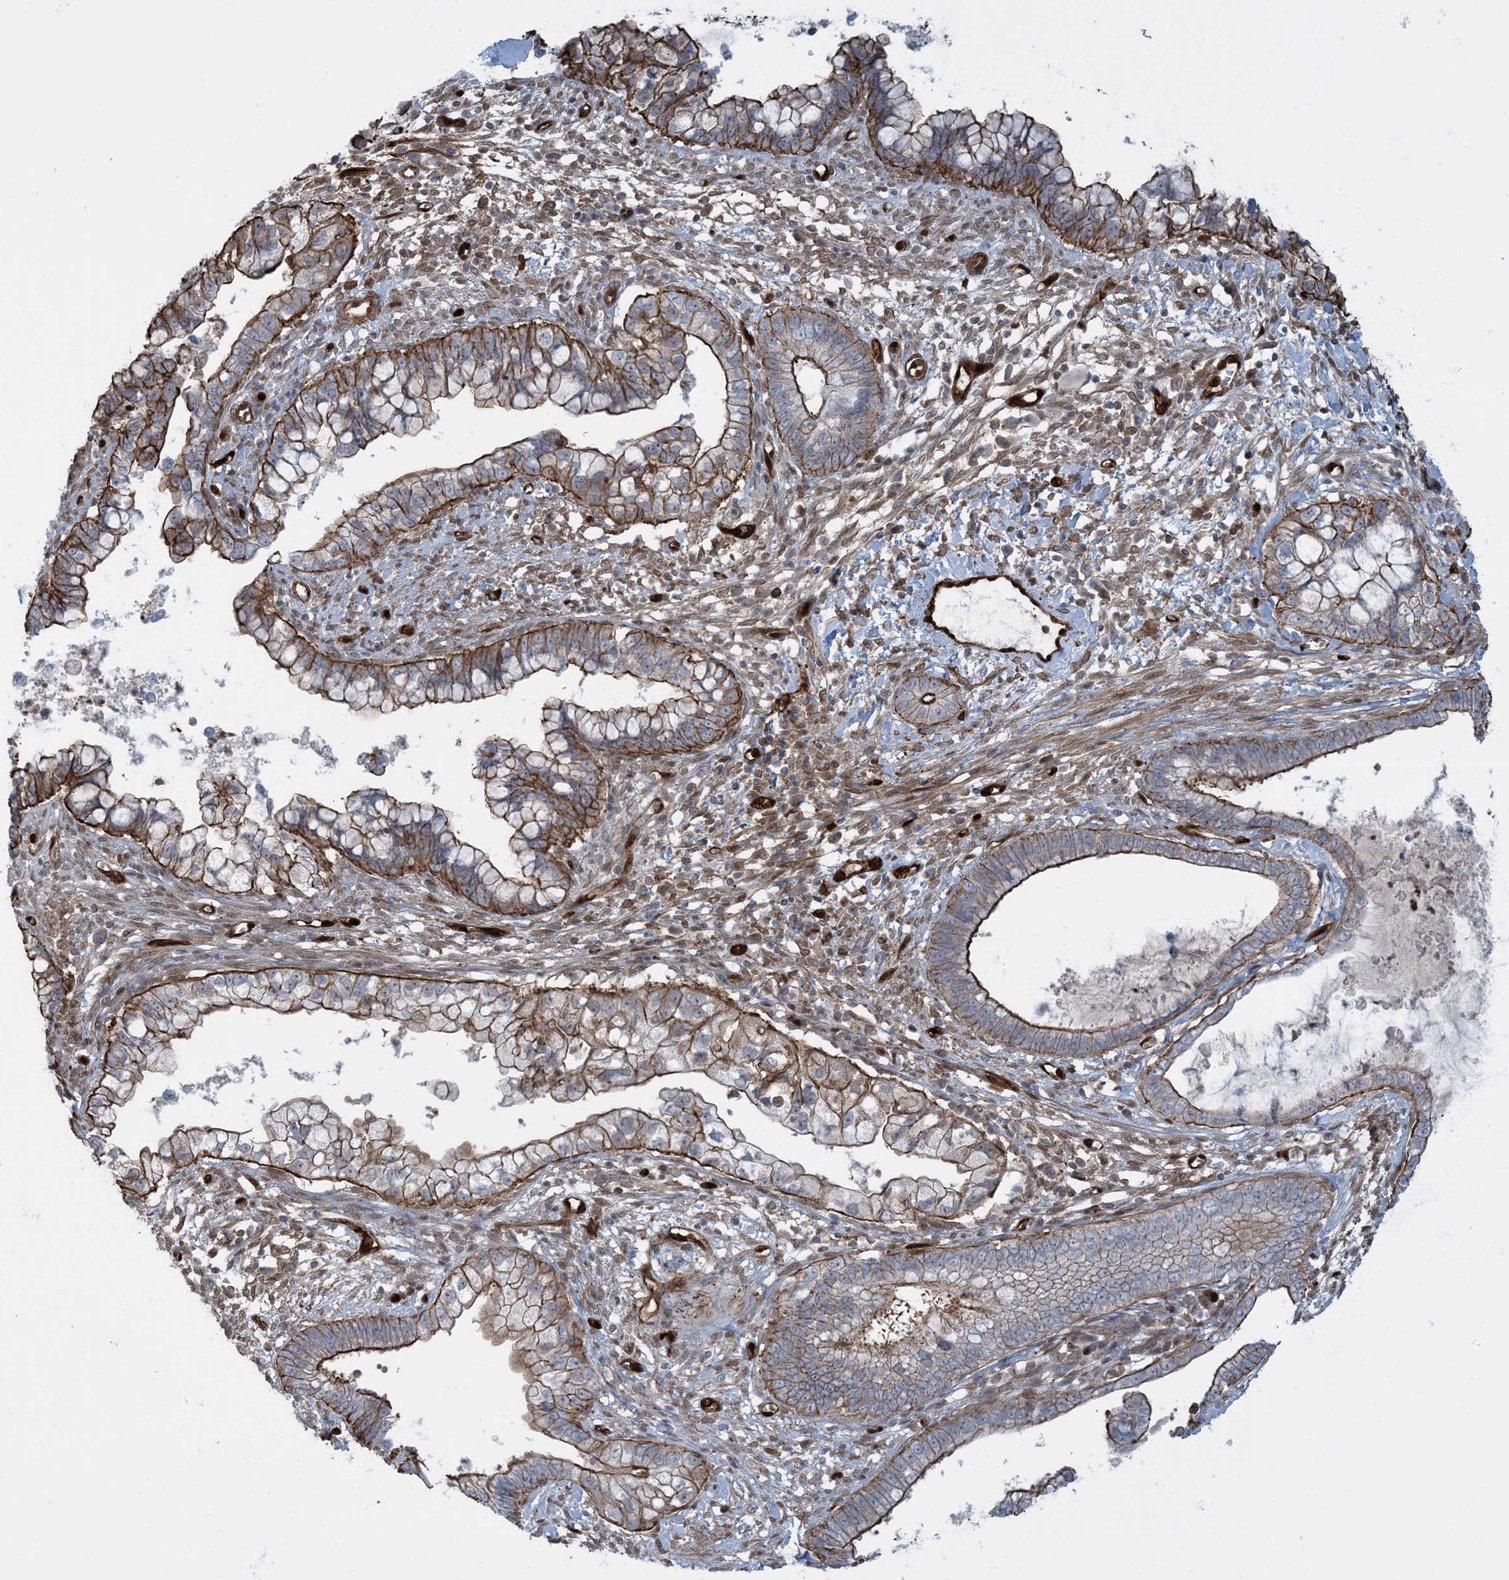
{"staining": {"intensity": "strong", "quantity": ">75%", "location": "cytoplasmic/membranous"}, "tissue": "cervical cancer", "cell_type": "Tumor cells", "image_type": "cancer", "snomed": [{"axis": "morphology", "description": "Adenocarcinoma, NOS"}, {"axis": "topography", "description": "Cervix"}], "caption": "Protein analysis of adenocarcinoma (cervical) tissue shows strong cytoplasmic/membranous staining in approximately >75% of tumor cells. (DAB (3,3'-diaminobenzidine) = brown stain, brightfield microscopy at high magnification).", "gene": "PPM1F", "patient": {"sex": "female", "age": 44}}